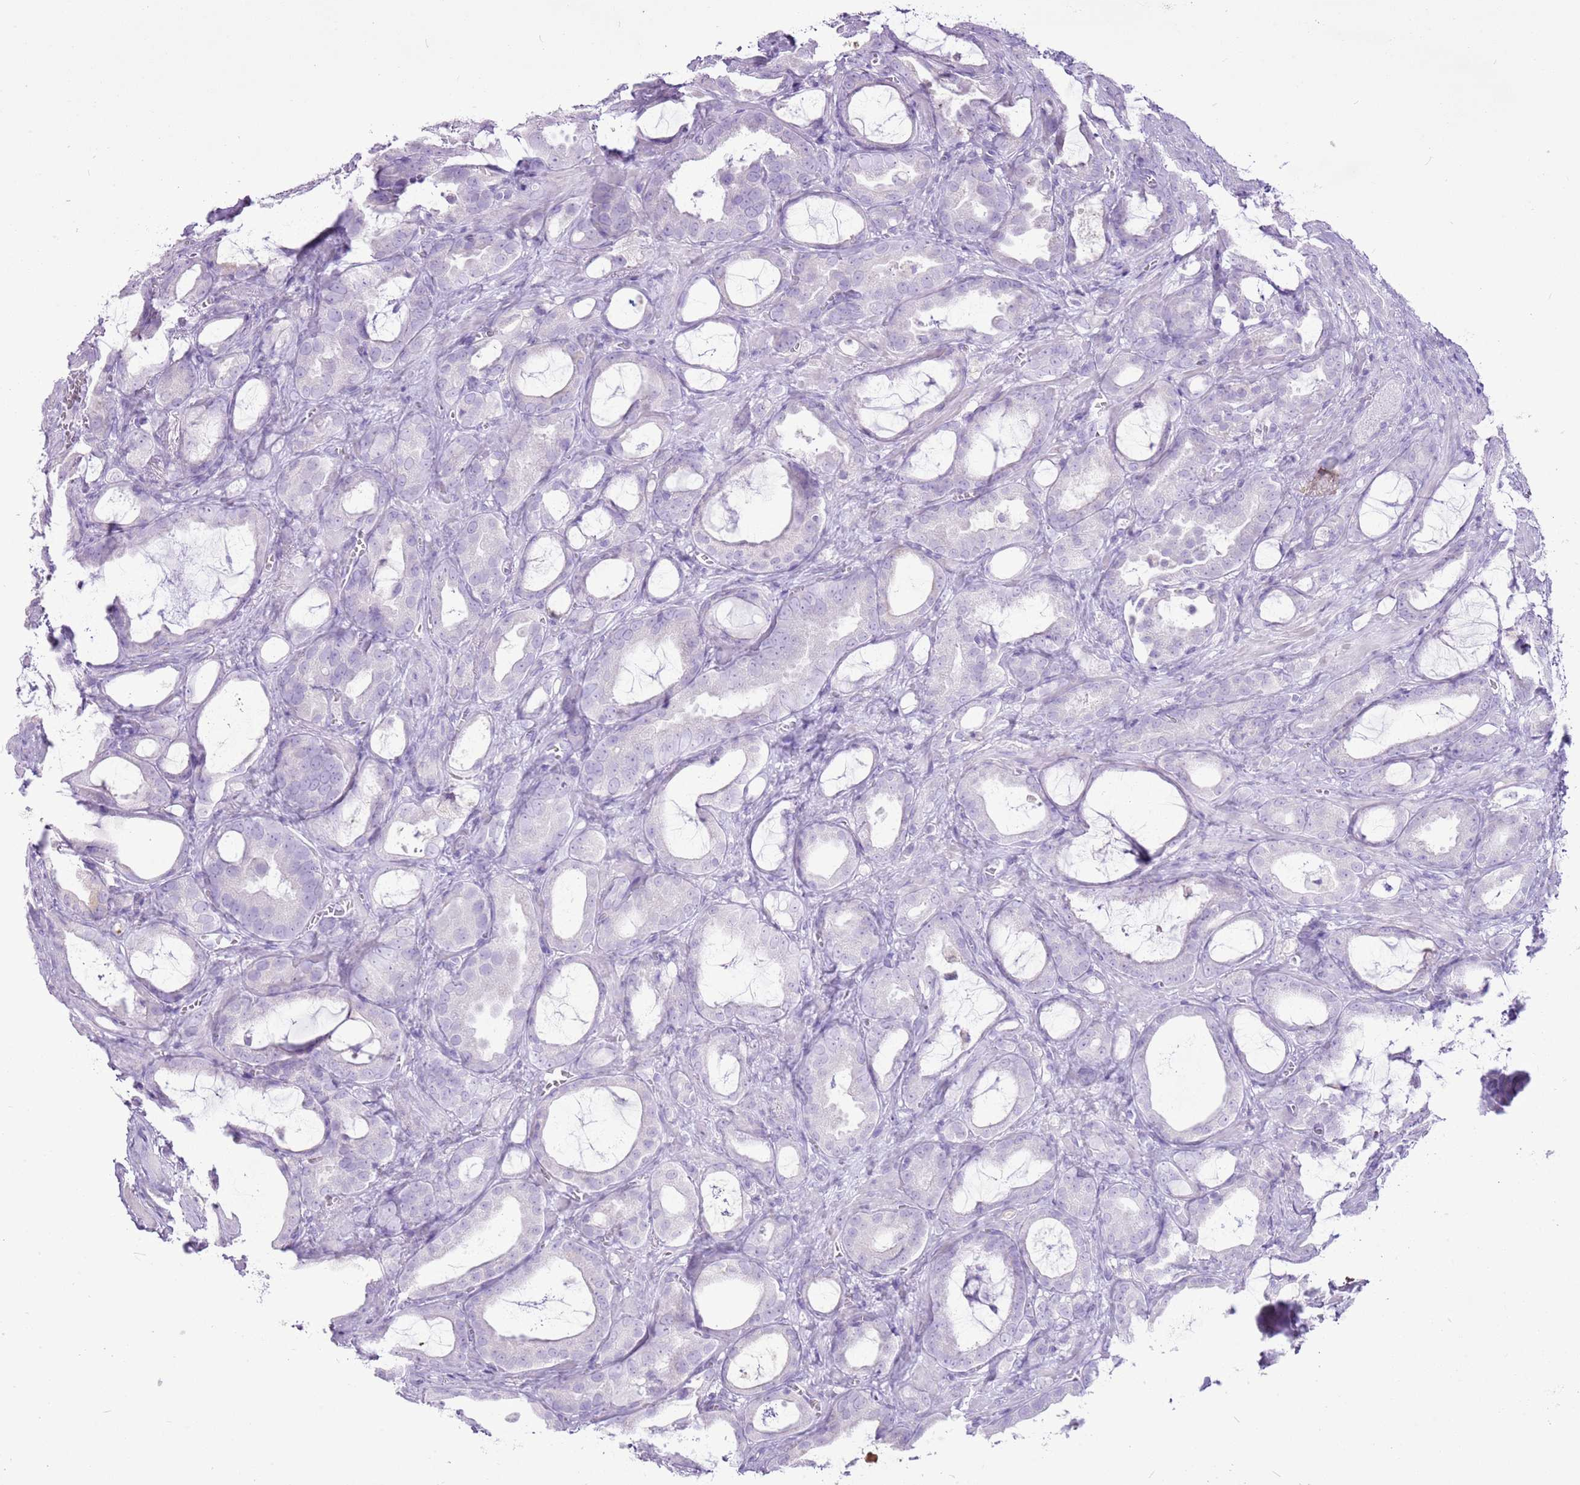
{"staining": {"intensity": "negative", "quantity": "none", "location": "none"}, "tissue": "prostate cancer", "cell_type": "Tumor cells", "image_type": "cancer", "snomed": [{"axis": "morphology", "description": "Adenocarcinoma, High grade"}, {"axis": "topography", "description": "Prostate"}], "caption": "Immunohistochemical staining of human high-grade adenocarcinoma (prostate) demonstrates no significant positivity in tumor cells.", "gene": "CNFN", "patient": {"sex": "male", "age": 72}}